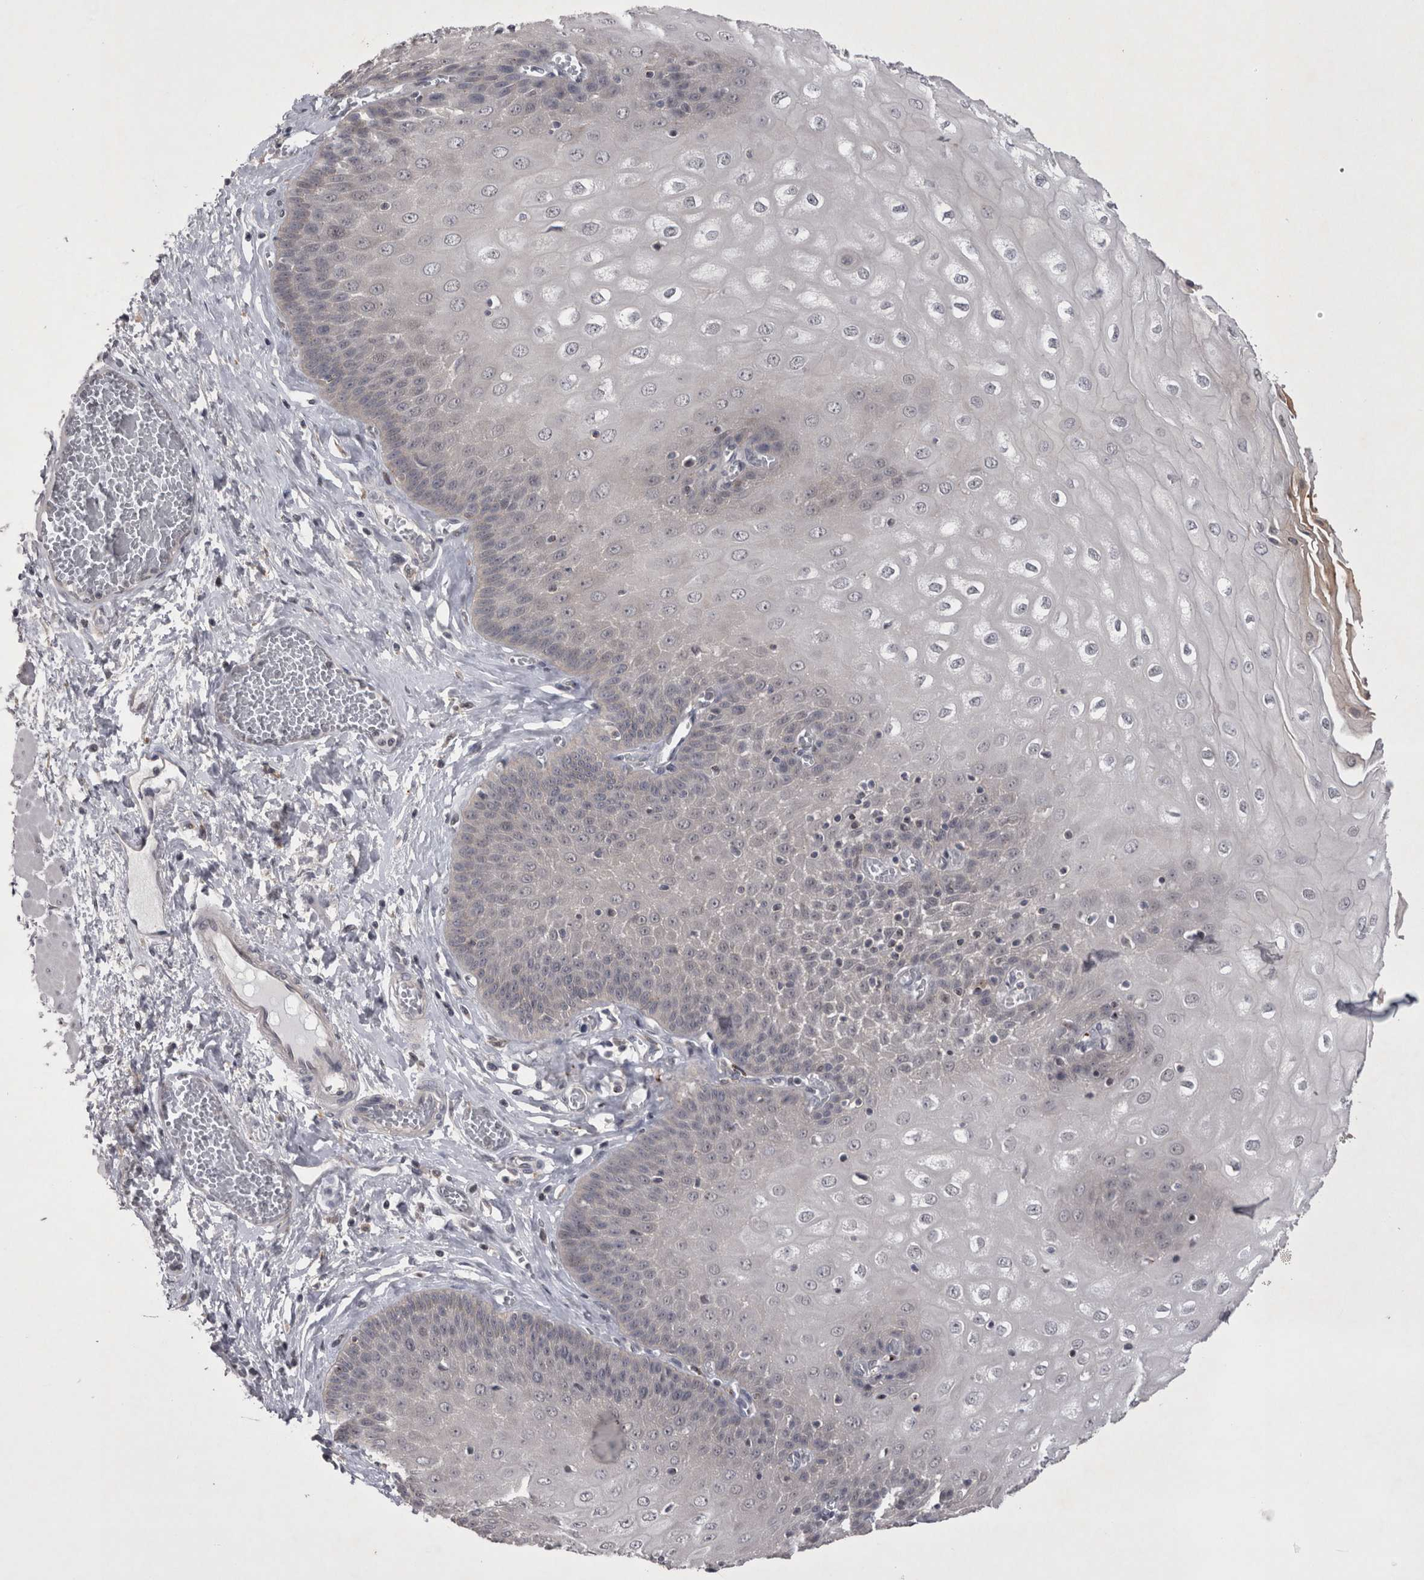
{"staining": {"intensity": "weak", "quantity": "<25%", "location": "cytoplasmic/membranous"}, "tissue": "esophagus", "cell_type": "Squamous epithelial cells", "image_type": "normal", "snomed": [{"axis": "morphology", "description": "Normal tissue, NOS"}, {"axis": "topography", "description": "Esophagus"}], "caption": "Immunohistochemistry (IHC) micrograph of benign esophagus: human esophagus stained with DAB (3,3'-diaminobenzidine) displays no significant protein staining in squamous epithelial cells.", "gene": "CTBS", "patient": {"sex": "male", "age": 60}}